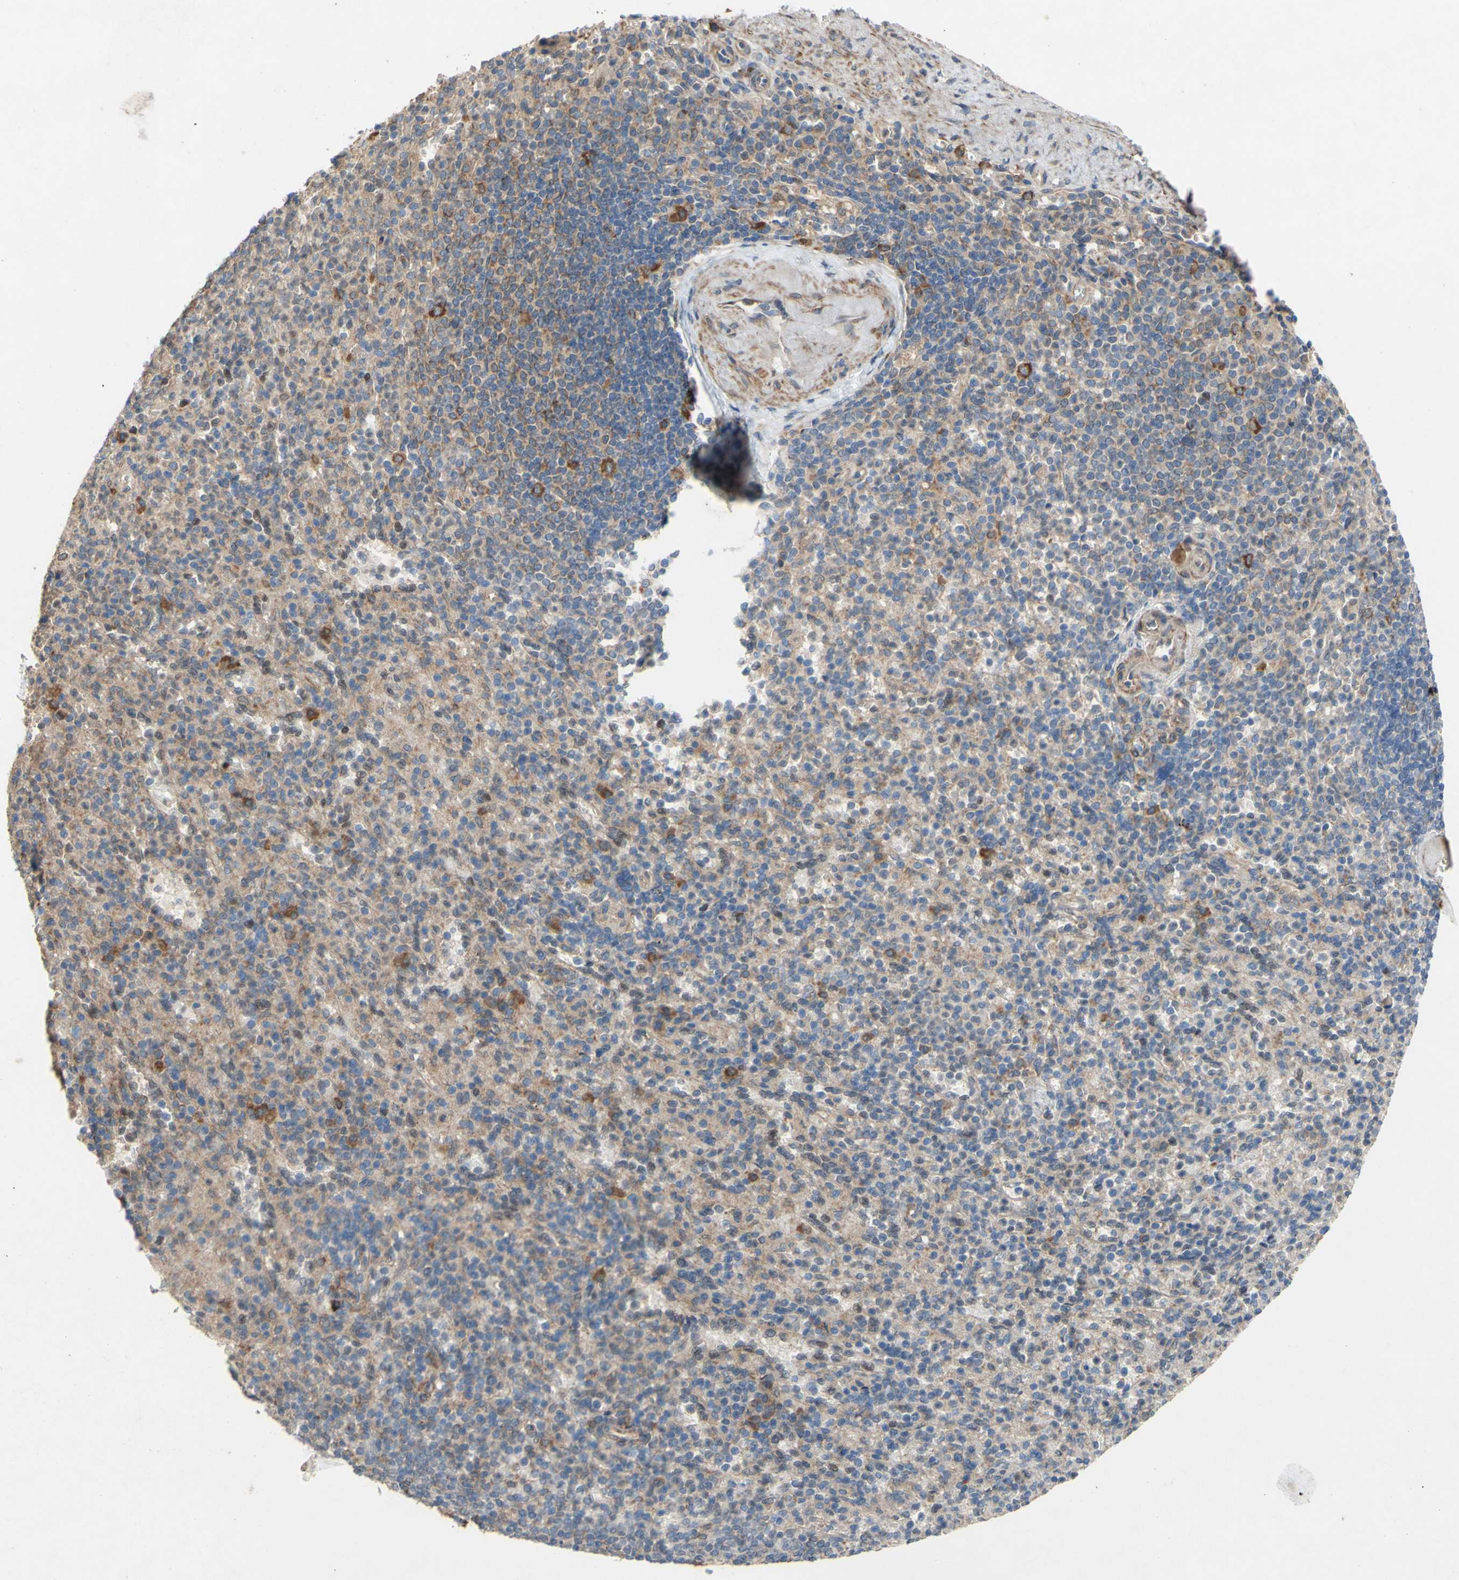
{"staining": {"intensity": "moderate", "quantity": ">75%", "location": "cytoplasmic/membranous,nuclear"}, "tissue": "spleen", "cell_type": "Cells in red pulp", "image_type": "normal", "snomed": [{"axis": "morphology", "description": "Normal tissue, NOS"}, {"axis": "topography", "description": "Spleen"}], "caption": "Spleen stained with DAB IHC exhibits medium levels of moderate cytoplasmic/membranous,nuclear expression in about >75% of cells in red pulp.", "gene": "PDGFB", "patient": {"sex": "female", "age": 74}}